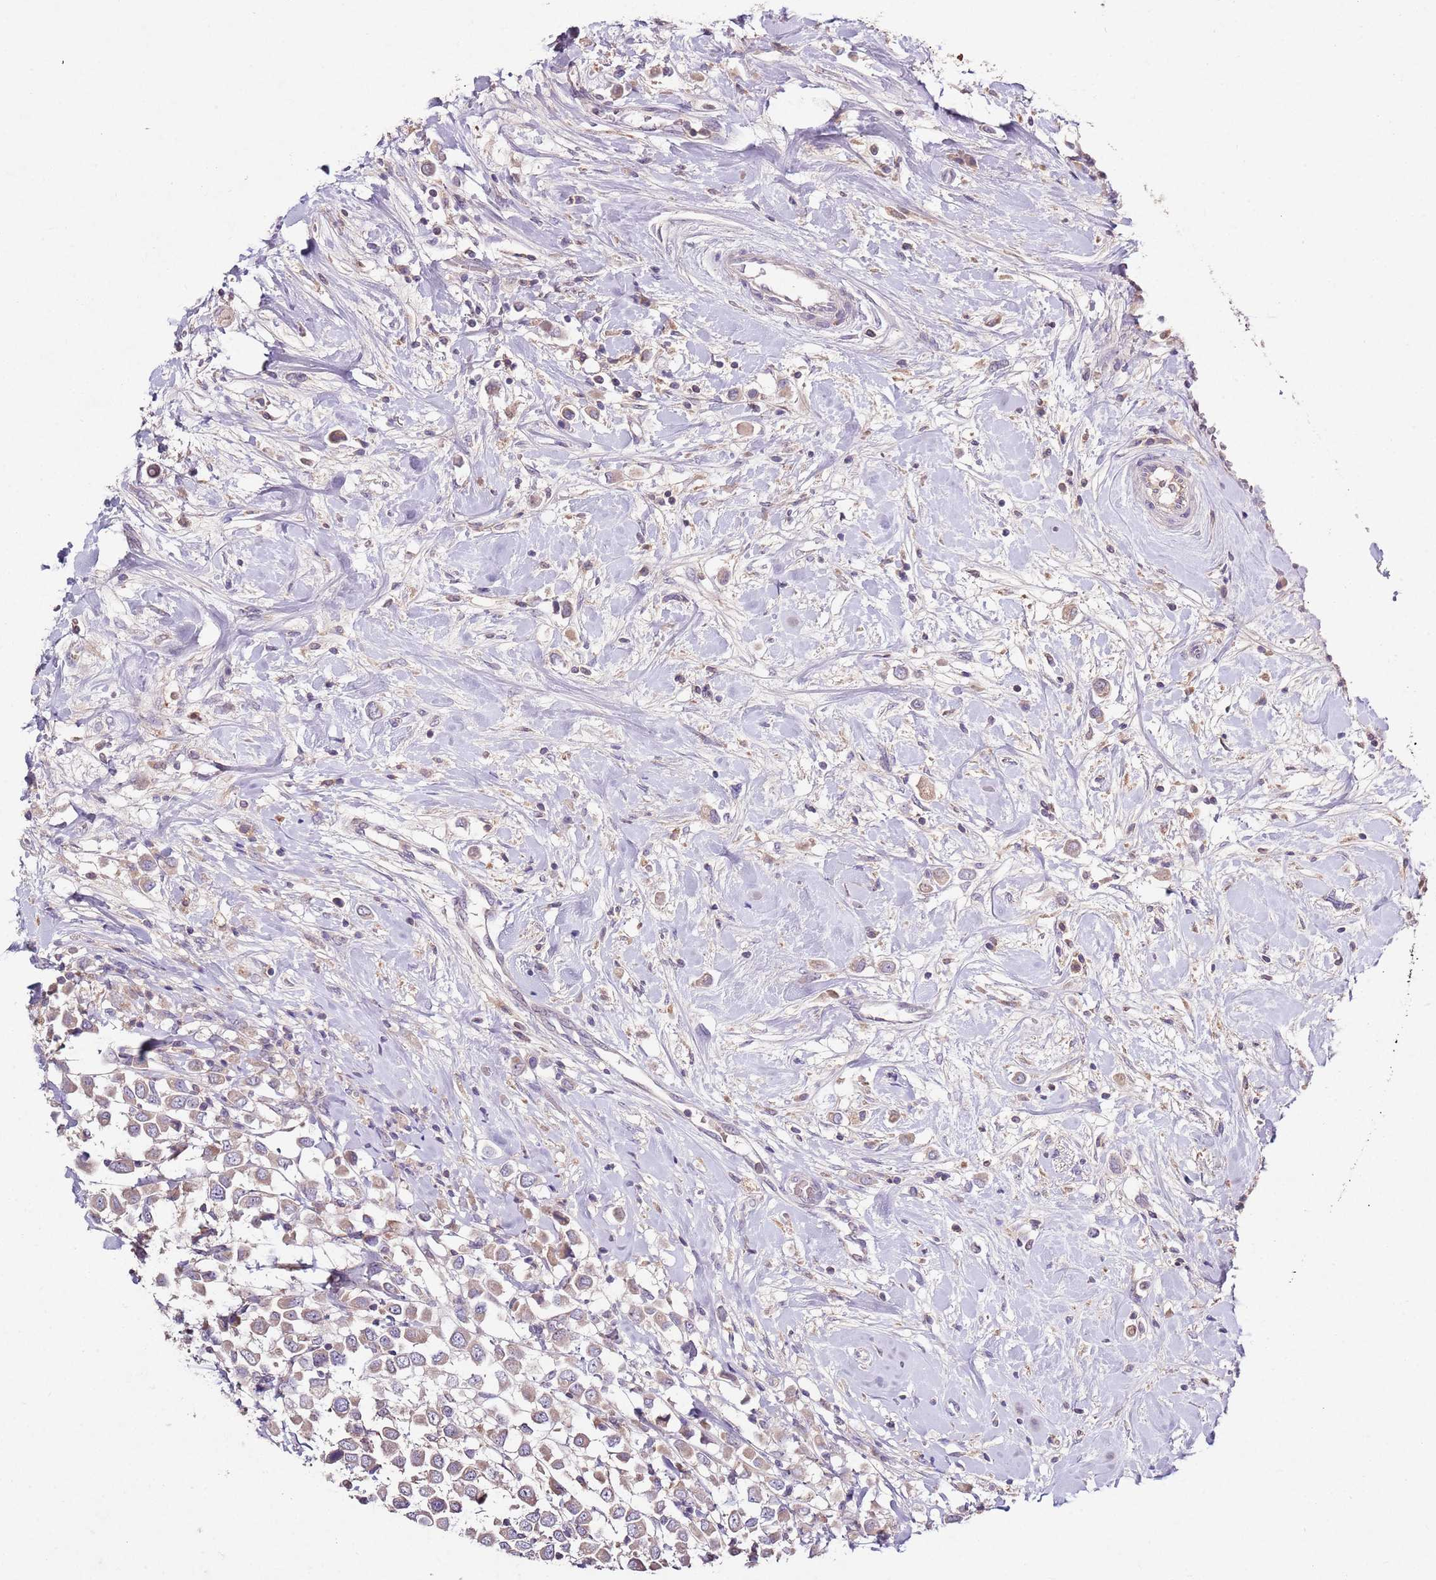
{"staining": {"intensity": "weak", "quantity": "25%-75%", "location": "cytoplasmic/membranous"}, "tissue": "breast cancer", "cell_type": "Tumor cells", "image_type": "cancer", "snomed": [{"axis": "morphology", "description": "Duct carcinoma"}, {"axis": "topography", "description": "Breast"}], "caption": "Immunohistochemistry (IHC) photomicrograph of human intraductal carcinoma (breast) stained for a protein (brown), which demonstrates low levels of weak cytoplasmic/membranous expression in approximately 25%-75% of tumor cells.", "gene": "NRDE2", "patient": {"sex": "female", "age": 61}}